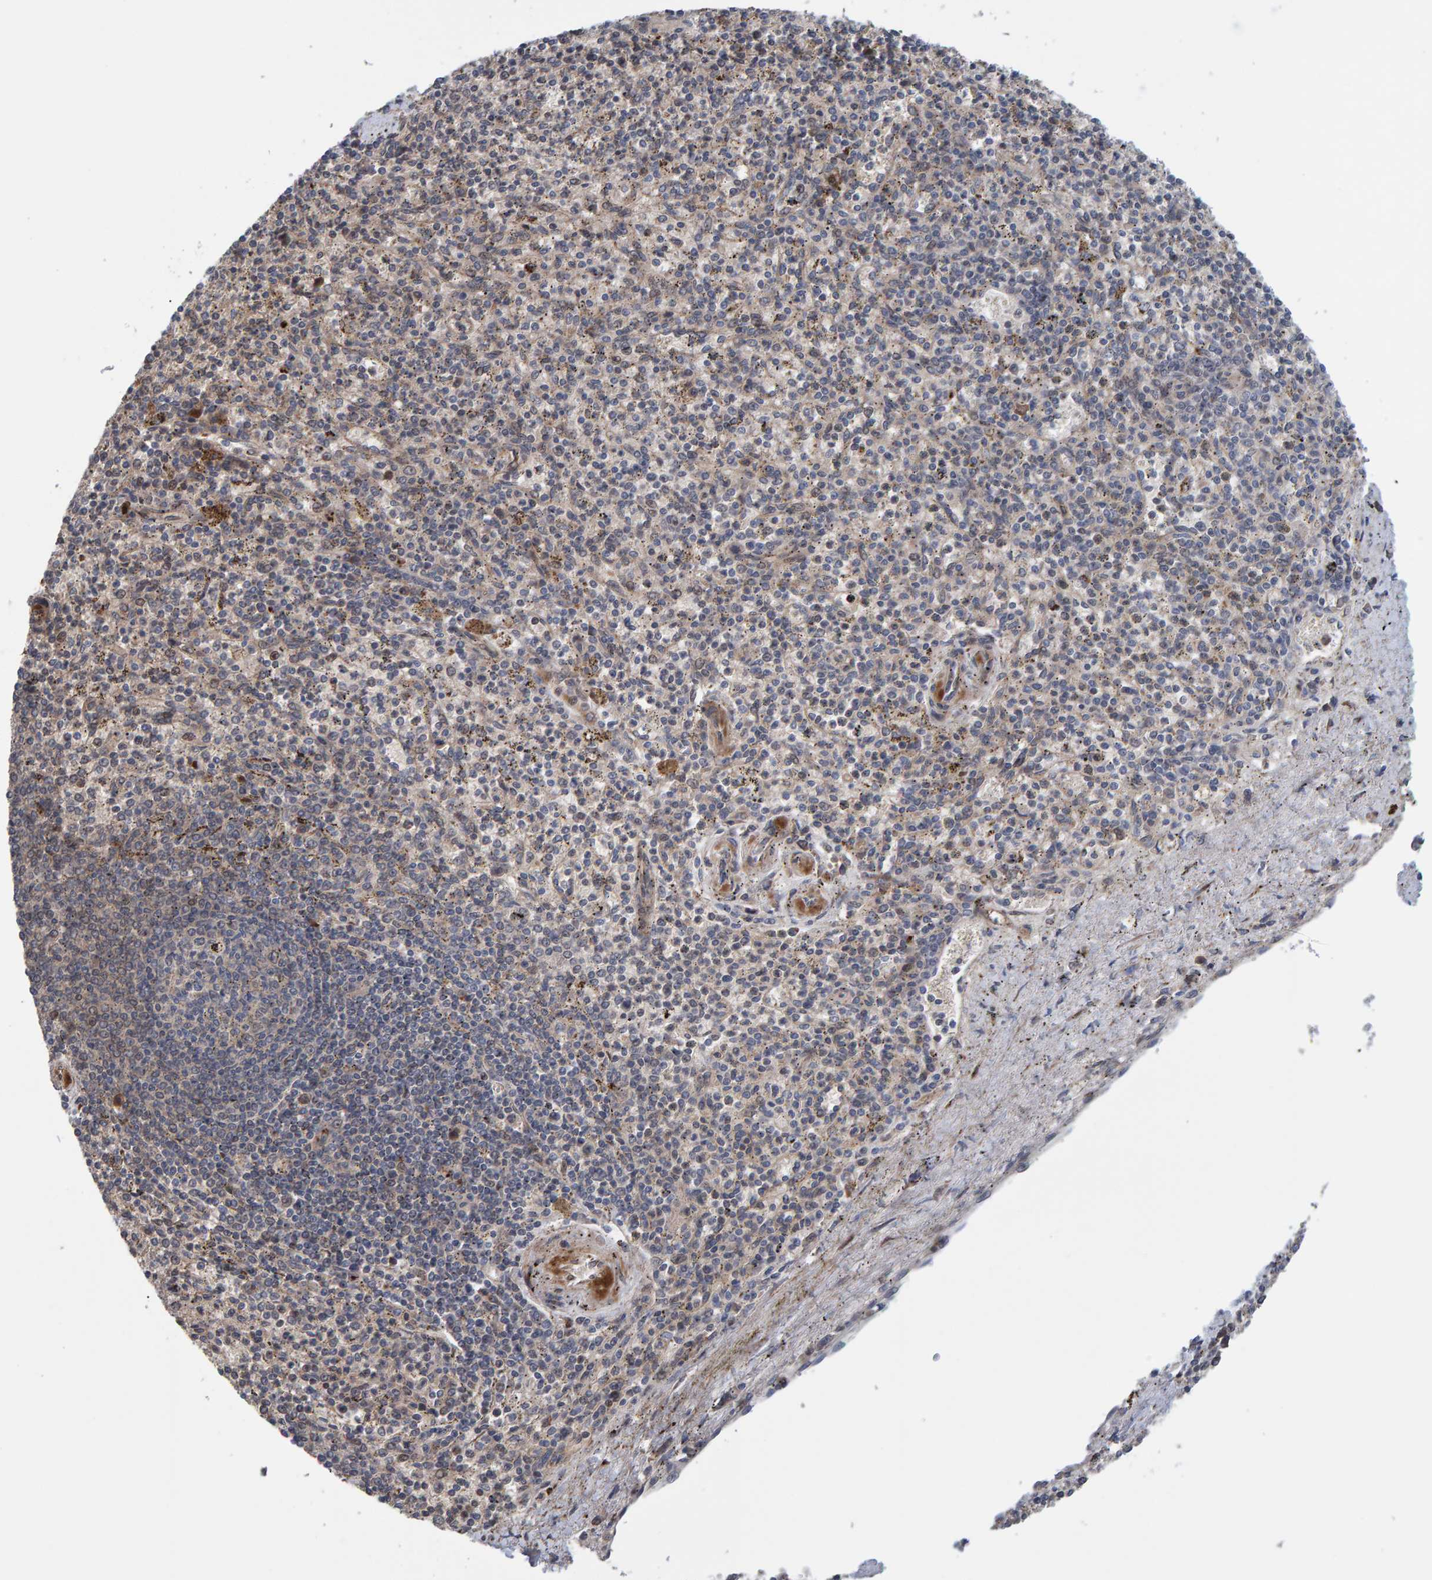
{"staining": {"intensity": "moderate", "quantity": "25%-75%", "location": "cytoplasmic/membranous"}, "tissue": "spleen", "cell_type": "Cells in red pulp", "image_type": "normal", "snomed": [{"axis": "morphology", "description": "Normal tissue, NOS"}, {"axis": "topography", "description": "Spleen"}], "caption": "Immunohistochemistry (IHC) staining of normal spleen, which reveals medium levels of moderate cytoplasmic/membranous expression in approximately 25%-75% of cells in red pulp indicating moderate cytoplasmic/membranous protein positivity. The staining was performed using DAB (brown) for protein detection and nuclei were counterstained in hematoxylin (blue).", "gene": "MFSD6L", "patient": {"sex": "male", "age": 72}}